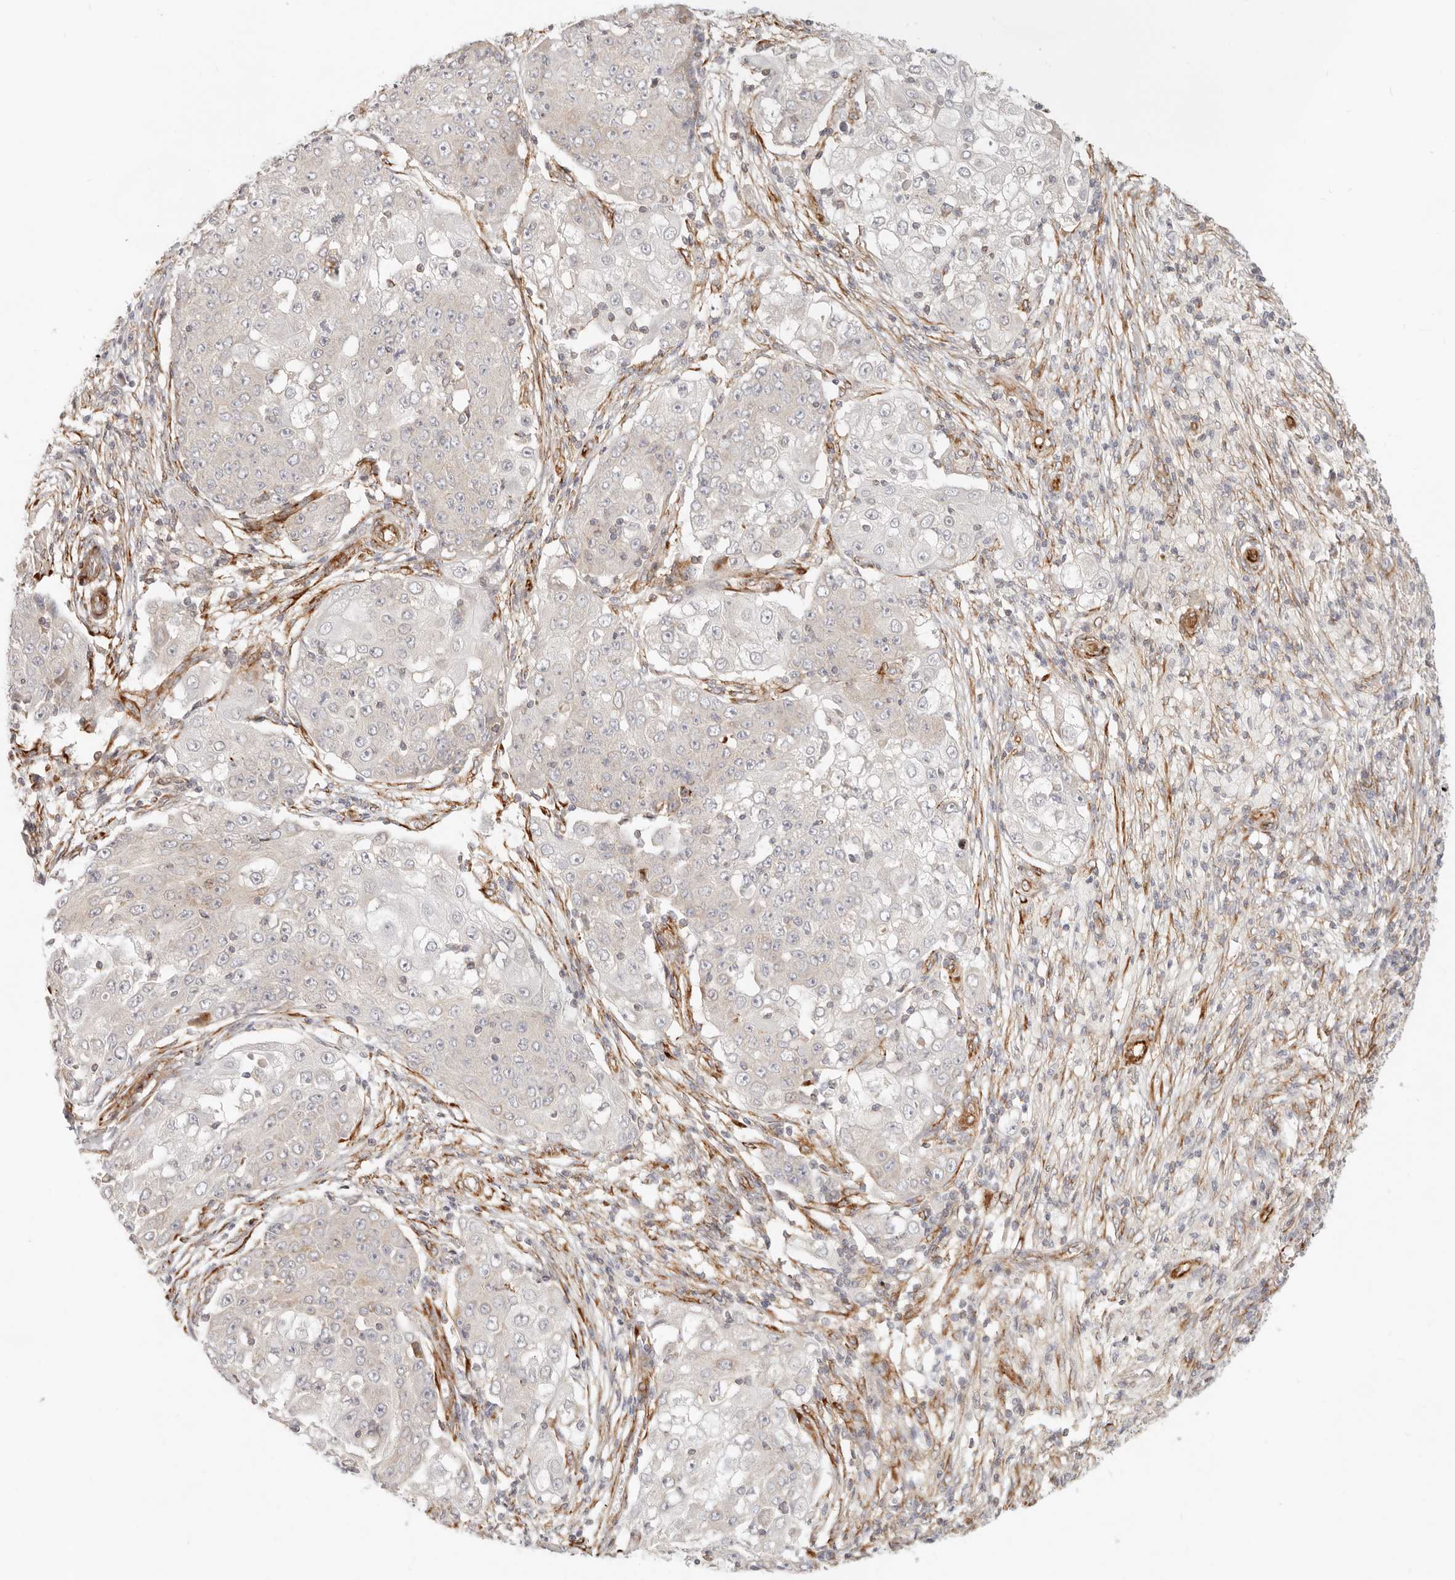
{"staining": {"intensity": "negative", "quantity": "none", "location": "none"}, "tissue": "ovarian cancer", "cell_type": "Tumor cells", "image_type": "cancer", "snomed": [{"axis": "morphology", "description": "Carcinoma, endometroid"}, {"axis": "topography", "description": "Ovary"}], "caption": "Tumor cells show no significant protein positivity in endometroid carcinoma (ovarian).", "gene": "SASS6", "patient": {"sex": "female", "age": 42}}